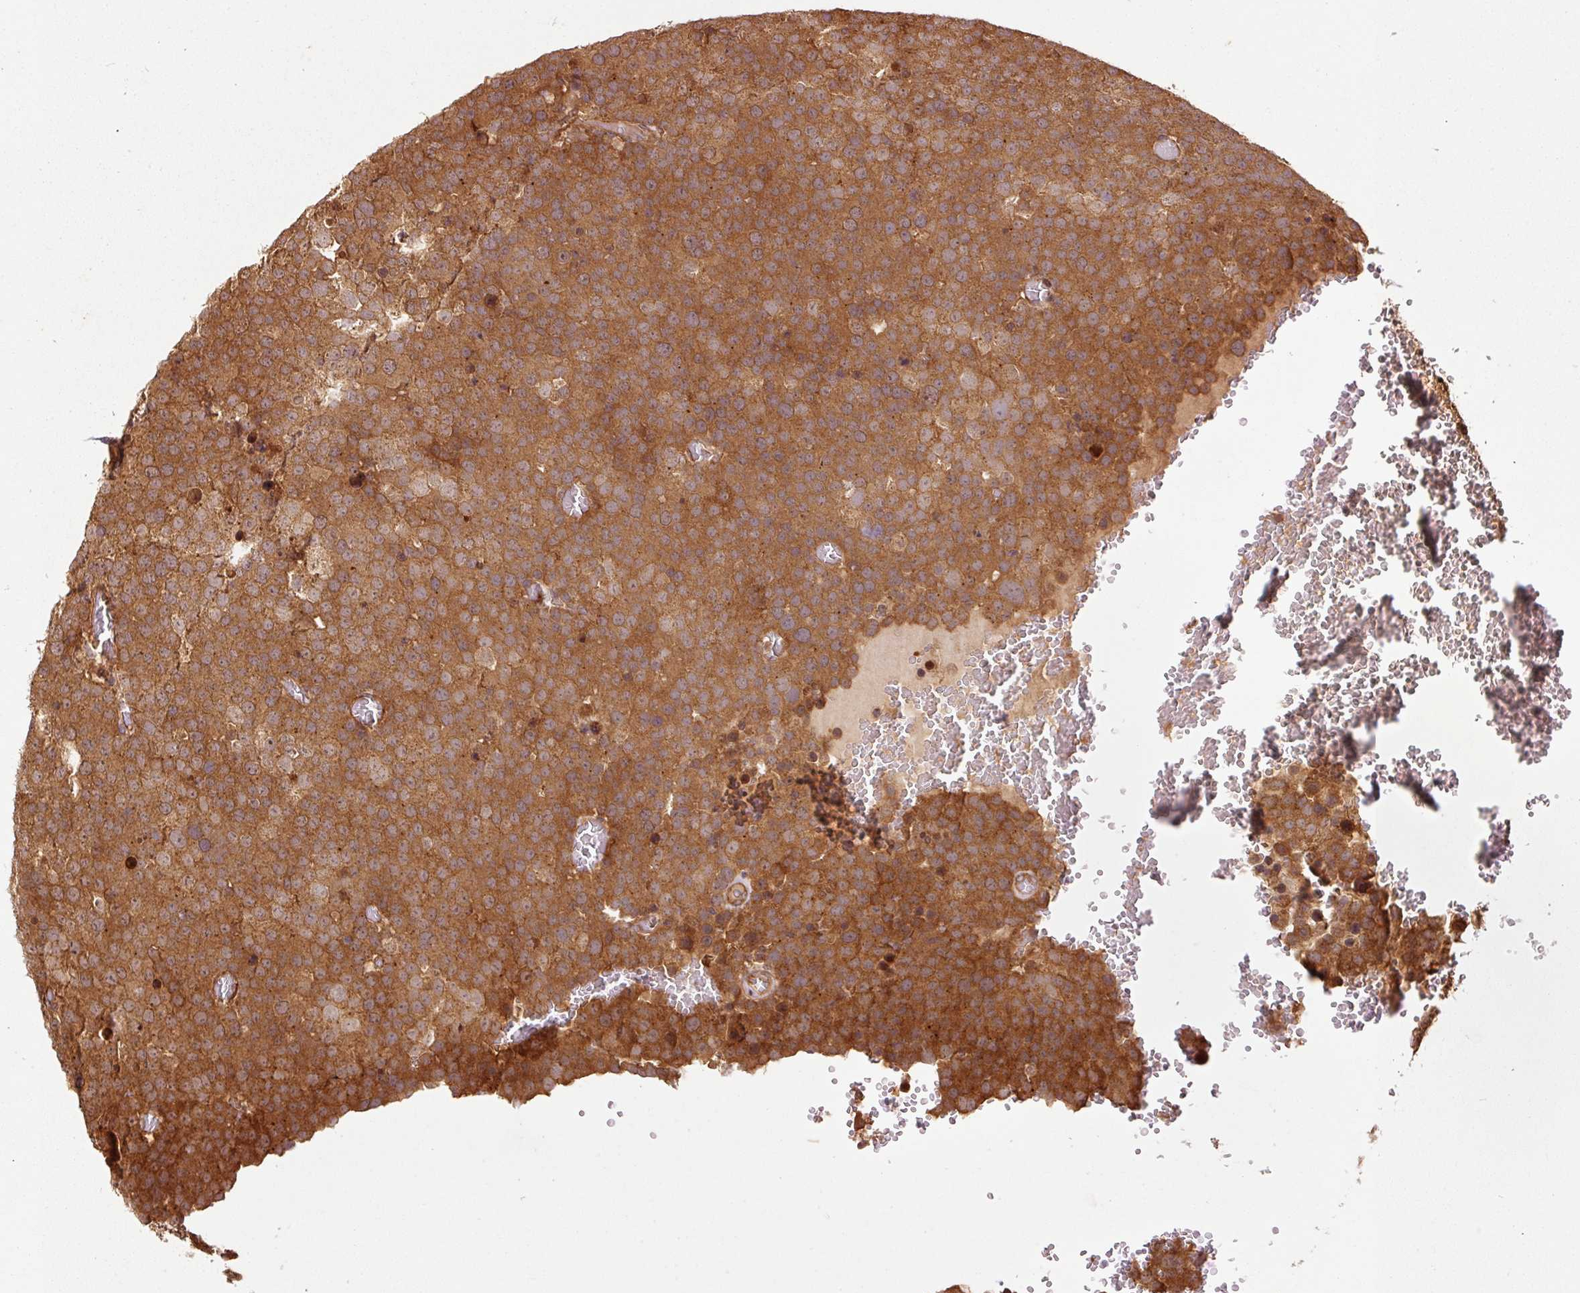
{"staining": {"intensity": "strong", "quantity": ">75%", "location": "cytoplasmic/membranous"}, "tissue": "testis cancer", "cell_type": "Tumor cells", "image_type": "cancer", "snomed": [{"axis": "morphology", "description": "Seminoma, NOS"}, {"axis": "topography", "description": "Testis"}], "caption": "Approximately >75% of tumor cells in human seminoma (testis) show strong cytoplasmic/membranous protein positivity as visualized by brown immunohistochemical staining.", "gene": "OXER1", "patient": {"sex": "male", "age": 71}}